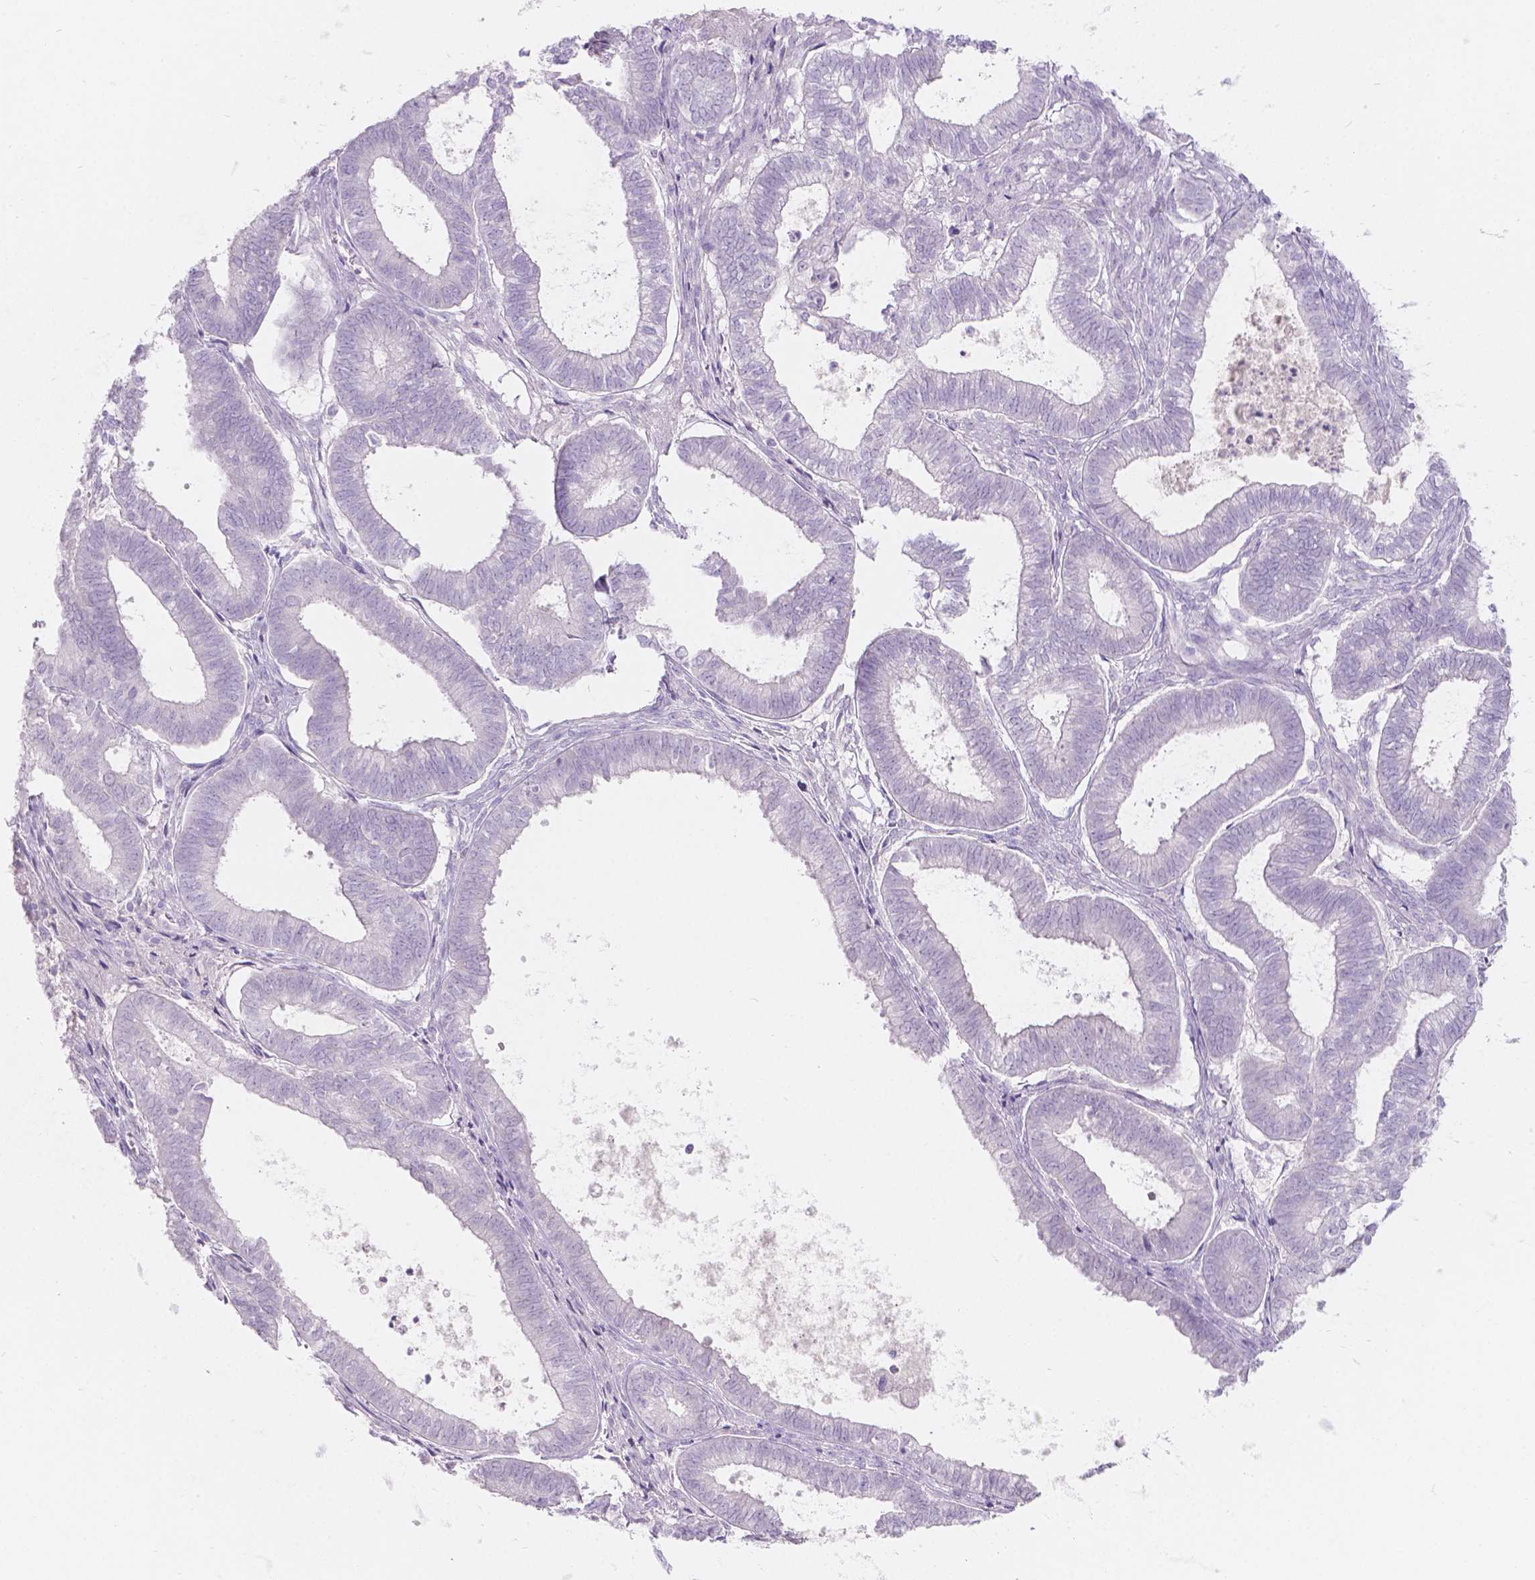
{"staining": {"intensity": "negative", "quantity": "none", "location": "none"}, "tissue": "ovarian cancer", "cell_type": "Tumor cells", "image_type": "cancer", "snomed": [{"axis": "morphology", "description": "Carcinoma, endometroid"}, {"axis": "topography", "description": "Ovary"}], "caption": "Ovarian endometroid carcinoma stained for a protein using immunohistochemistry shows no positivity tumor cells.", "gene": "HTN3", "patient": {"sex": "female", "age": 64}}